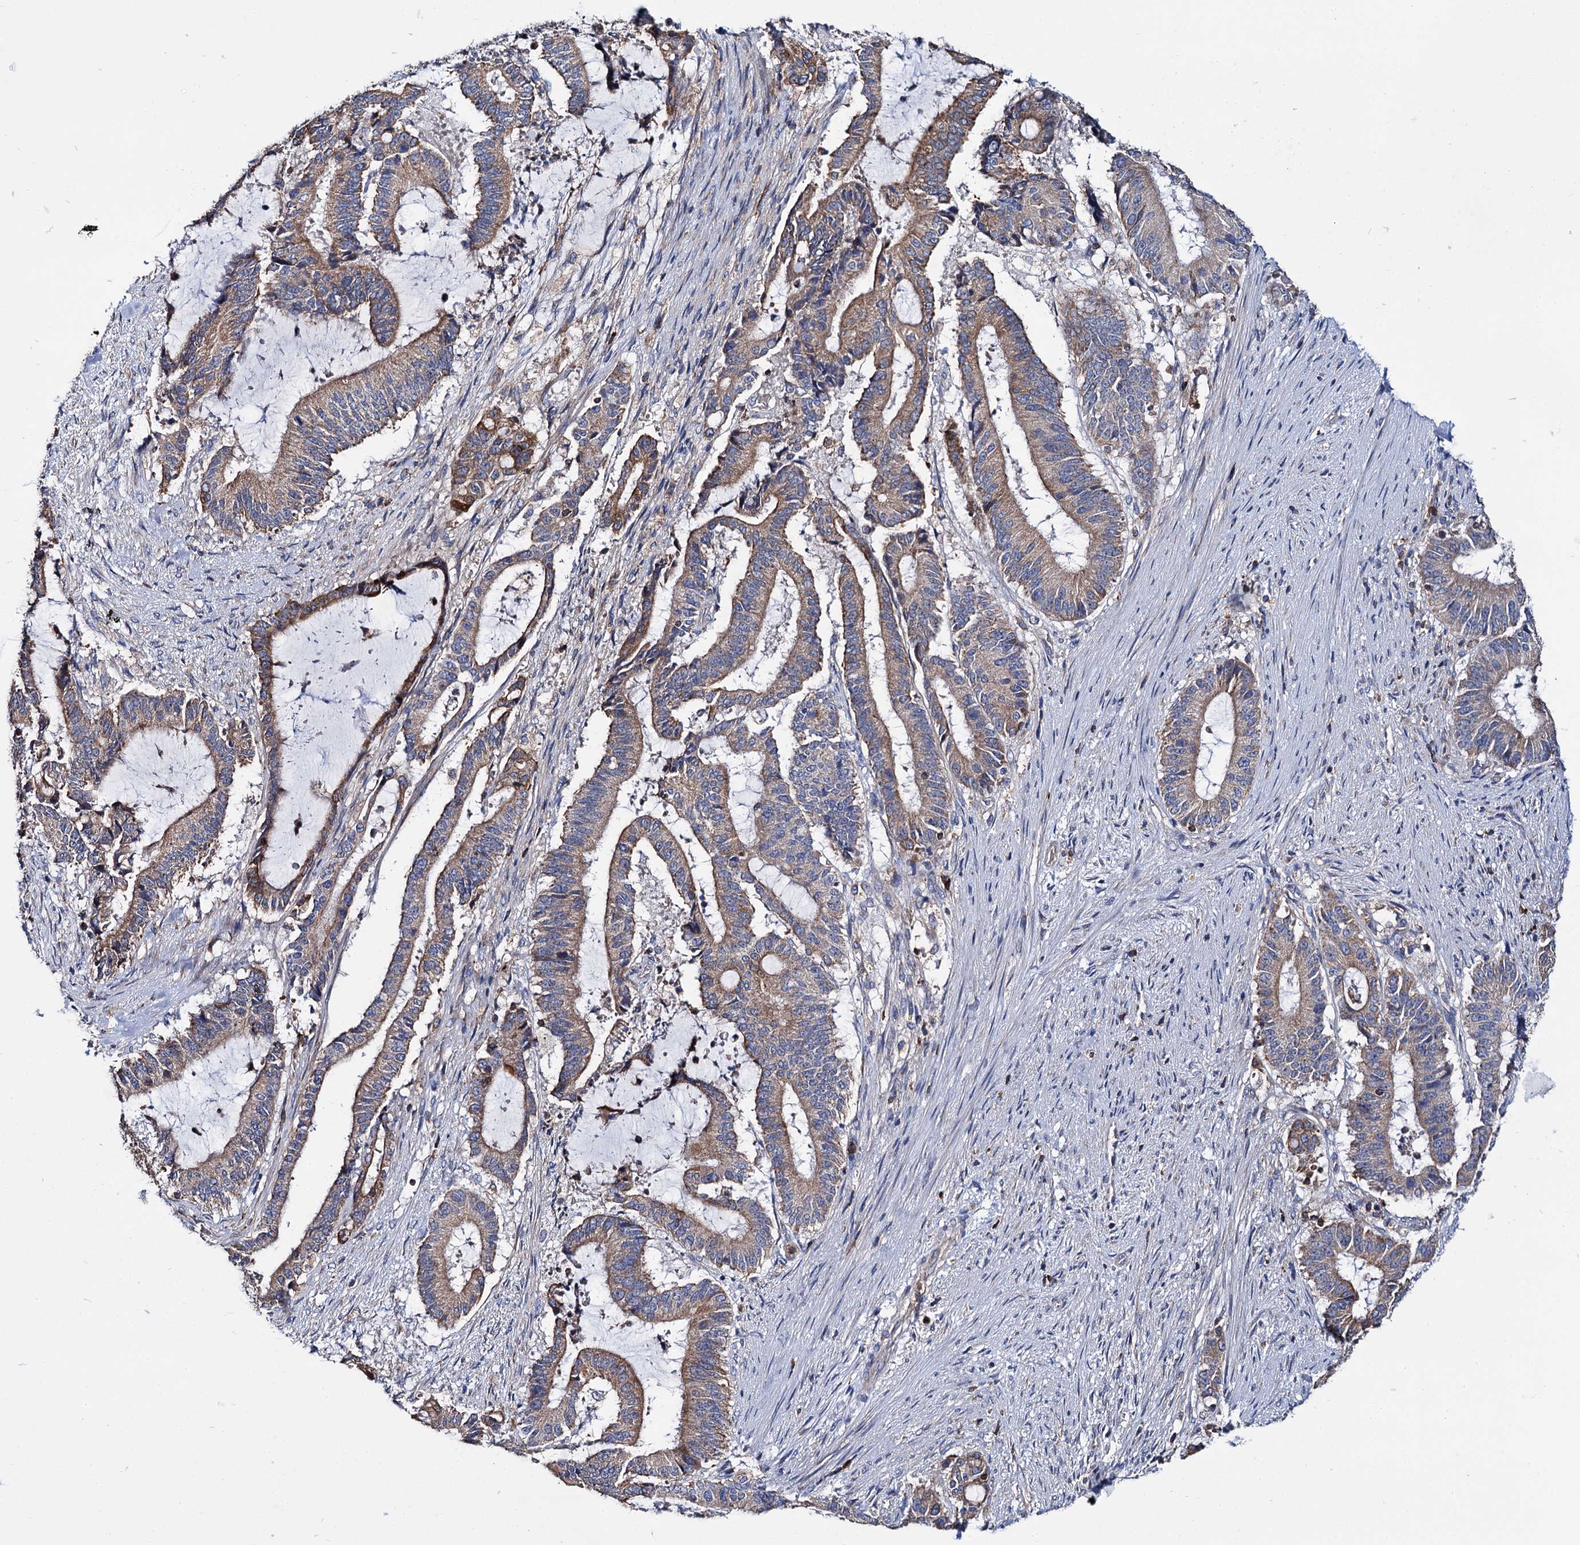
{"staining": {"intensity": "moderate", "quantity": ">75%", "location": "cytoplasmic/membranous"}, "tissue": "liver cancer", "cell_type": "Tumor cells", "image_type": "cancer", "snomed": [{"axis": "morphology", "description": "Normal tissue, NOS"}, {"axis": "morphology", "description": "Cholangiocarcinoma"}, {"axis": "topography", "description": "Liver"}, {"axis": "topography", "description": "Peripheral nerve tissue"}], "caption": "There is medium levels of moderate cytoplasmic/membranous expression in tumor cells of liver cholangiocarcinoma, as demonstrated by immunohistochemical staining (brown color).", "gene": "UBASH3B", "patient": {"sex": "female", "age": 73}}